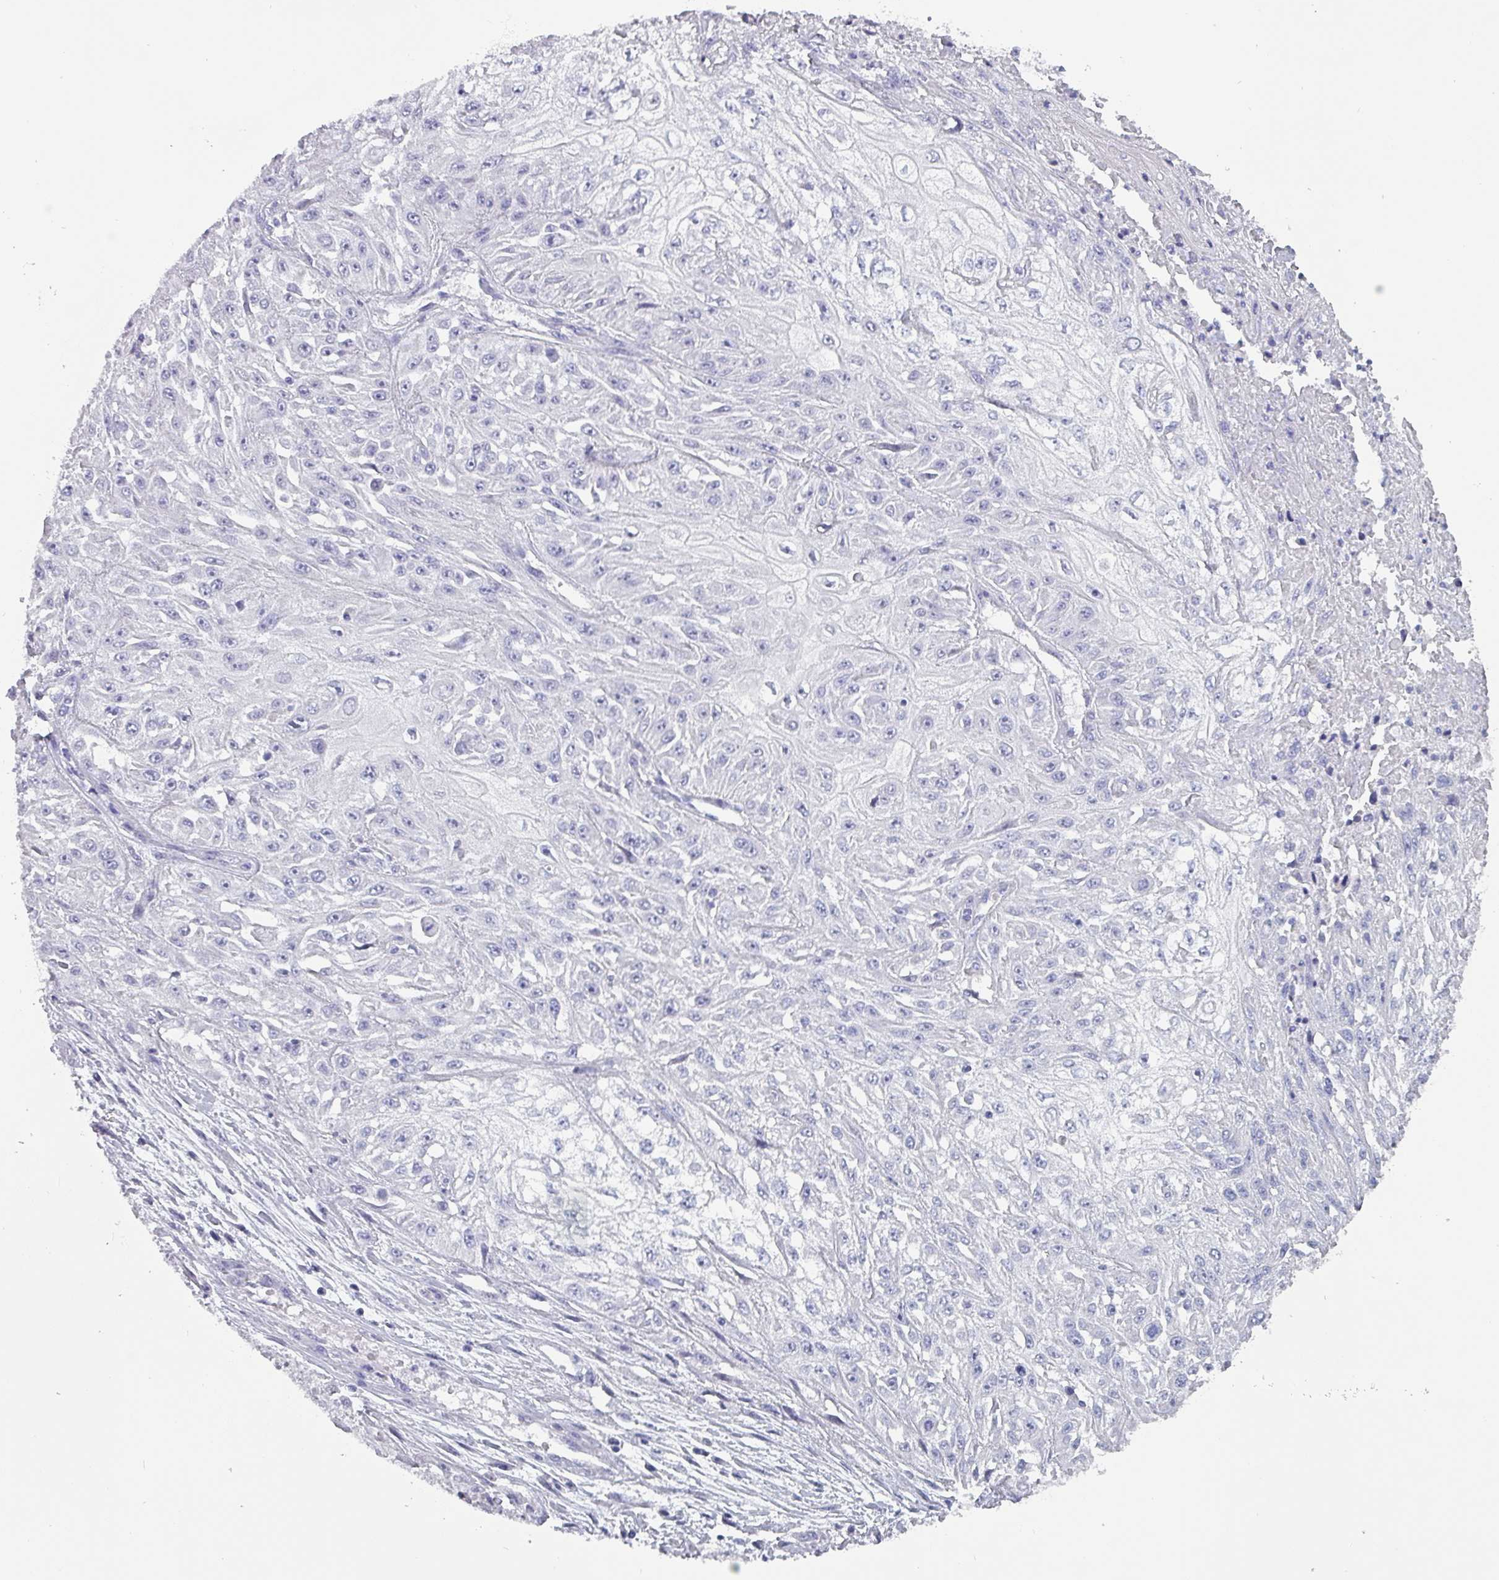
{"staining": {"intensity": "negative", "quantity": "none", "location": "none"}, "tissue": "skin cancer", "cell_type": "Tumor cells", "image_type": "cancer", "snomed": [{"axis": "morphology", "description": "Squamous cell carcinoma, NOS"}, {"axis": "morphology", "description": "Squamous cell carcinoma, metastatic, NOS"}, {"axis": "topography", "description": "Skin"}, {"axis": "topography", "description": "Lymph node"}], "caption": "DAB immunohistochemical staining of metastatic squamous cell carcinoma (skin) reveals no significant staining in tumor cells. (Stains: DAB (3,3'-diaminobenzidine) immunohistochemistry (IHC) with hematoxylin counter stain, Microscopy: brightfield microscopy at high magnification).", "gene": "INS-IGF2", "patient": {"sex": "male", "age": 75}}